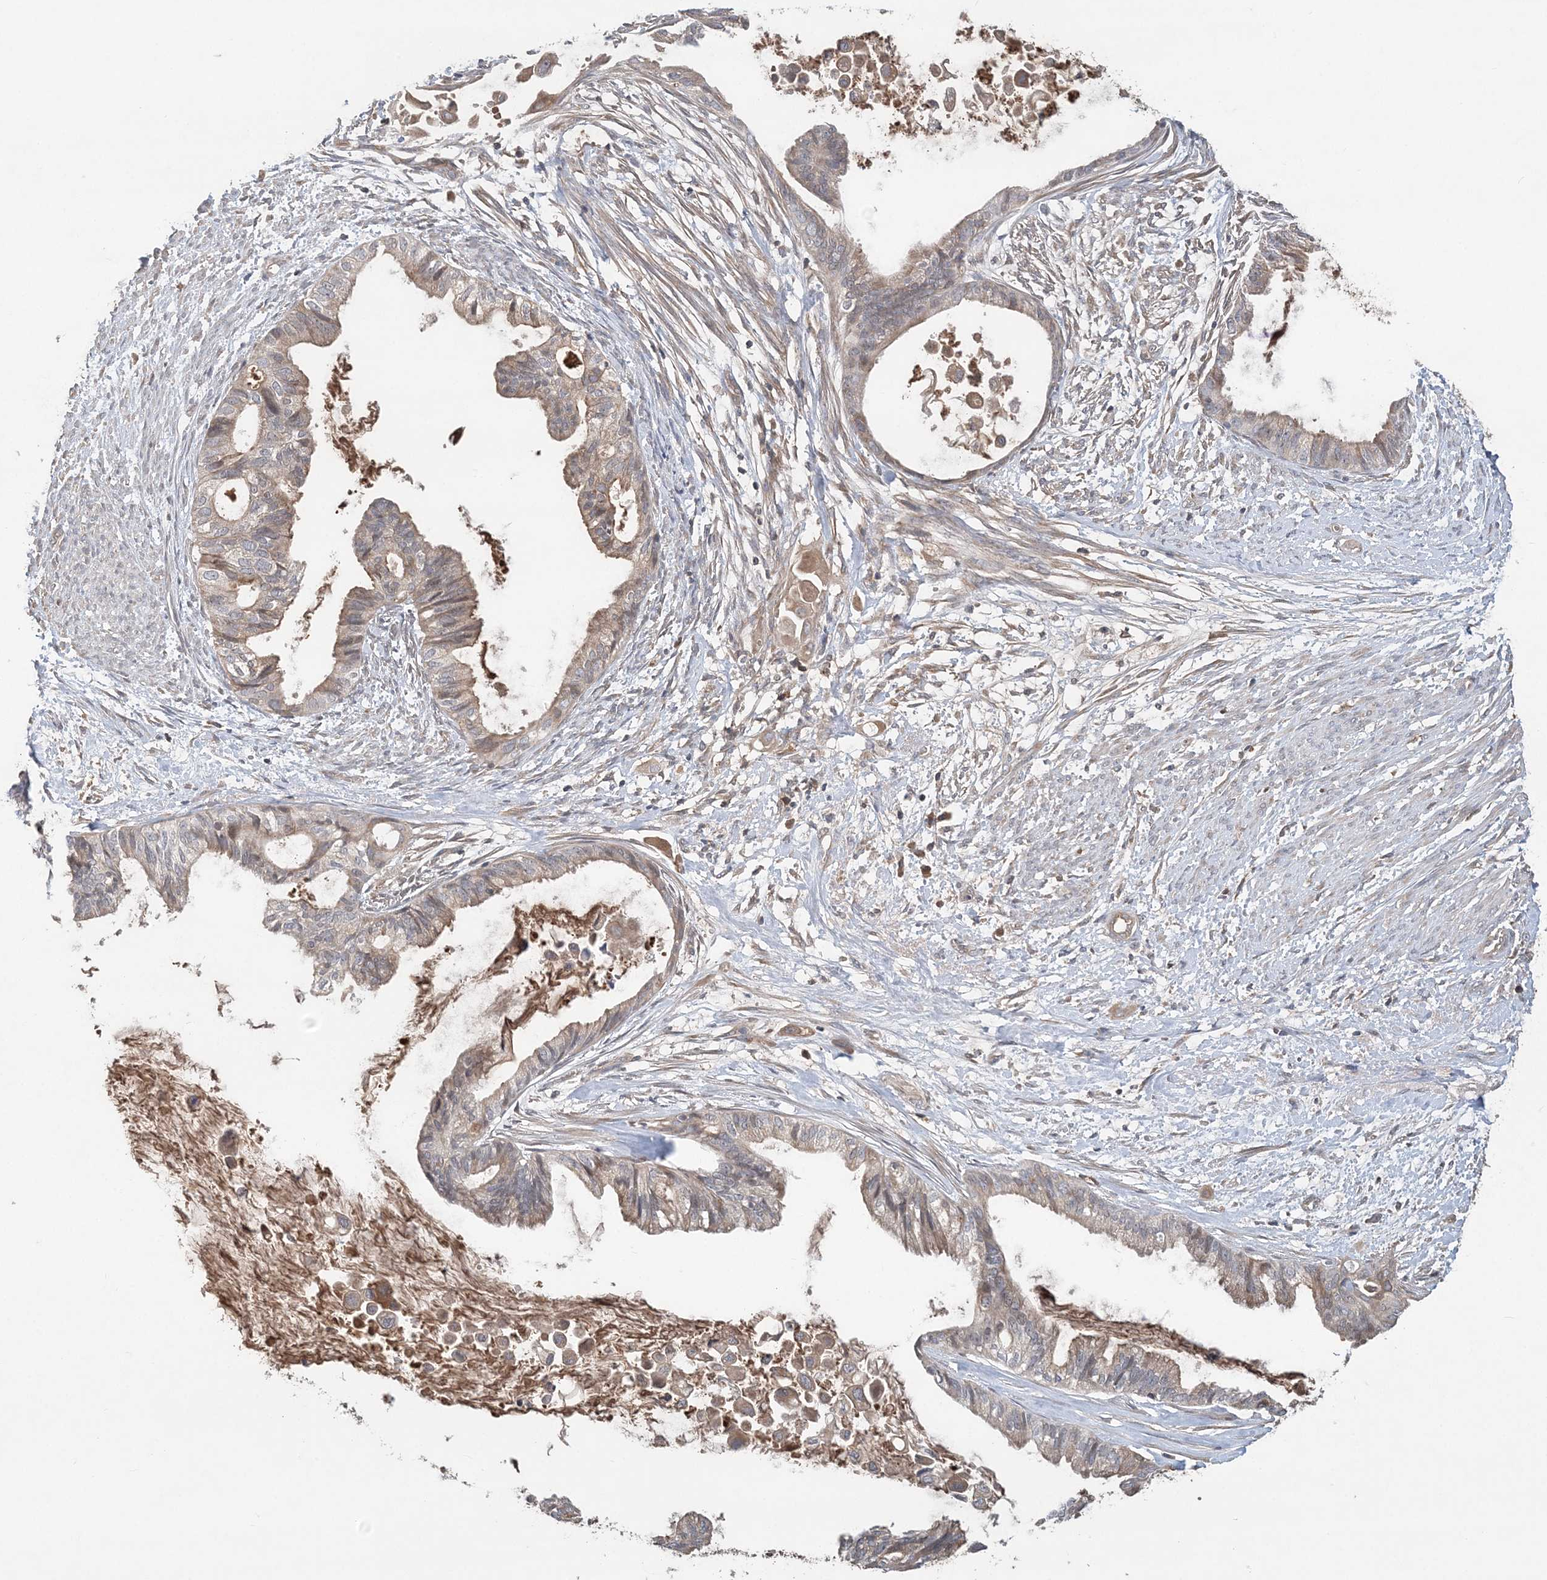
{"staining": {"intensity": "weak", "quantity": "<25%", "location": "cytoplasmic/membranous"}, "tissue": "cervical cancer", "cell_type": "Tumor cells", "image_type": "cancer", "snomed": [{"axis": "morphology", "description": "Normal tissue, NOS"}, {"axis": "morphology", "description": "Adenocarcinoma, NOS"}, {"axis": "topography", "description": "Cervix"}, {"axis": "topography", "description": "Endometrium"}], "caption": "Micrograph shows no protein expression in tumor cells of adenocarcinoma (cervical) tissue. (DAB (3,3'-diaminobenzidine) immunohistochemistry (IHC) visualized using brightfield microscopy, high magnification).", "gene": "SYCP3", "patient": {"sex": "female", "age": 86}}